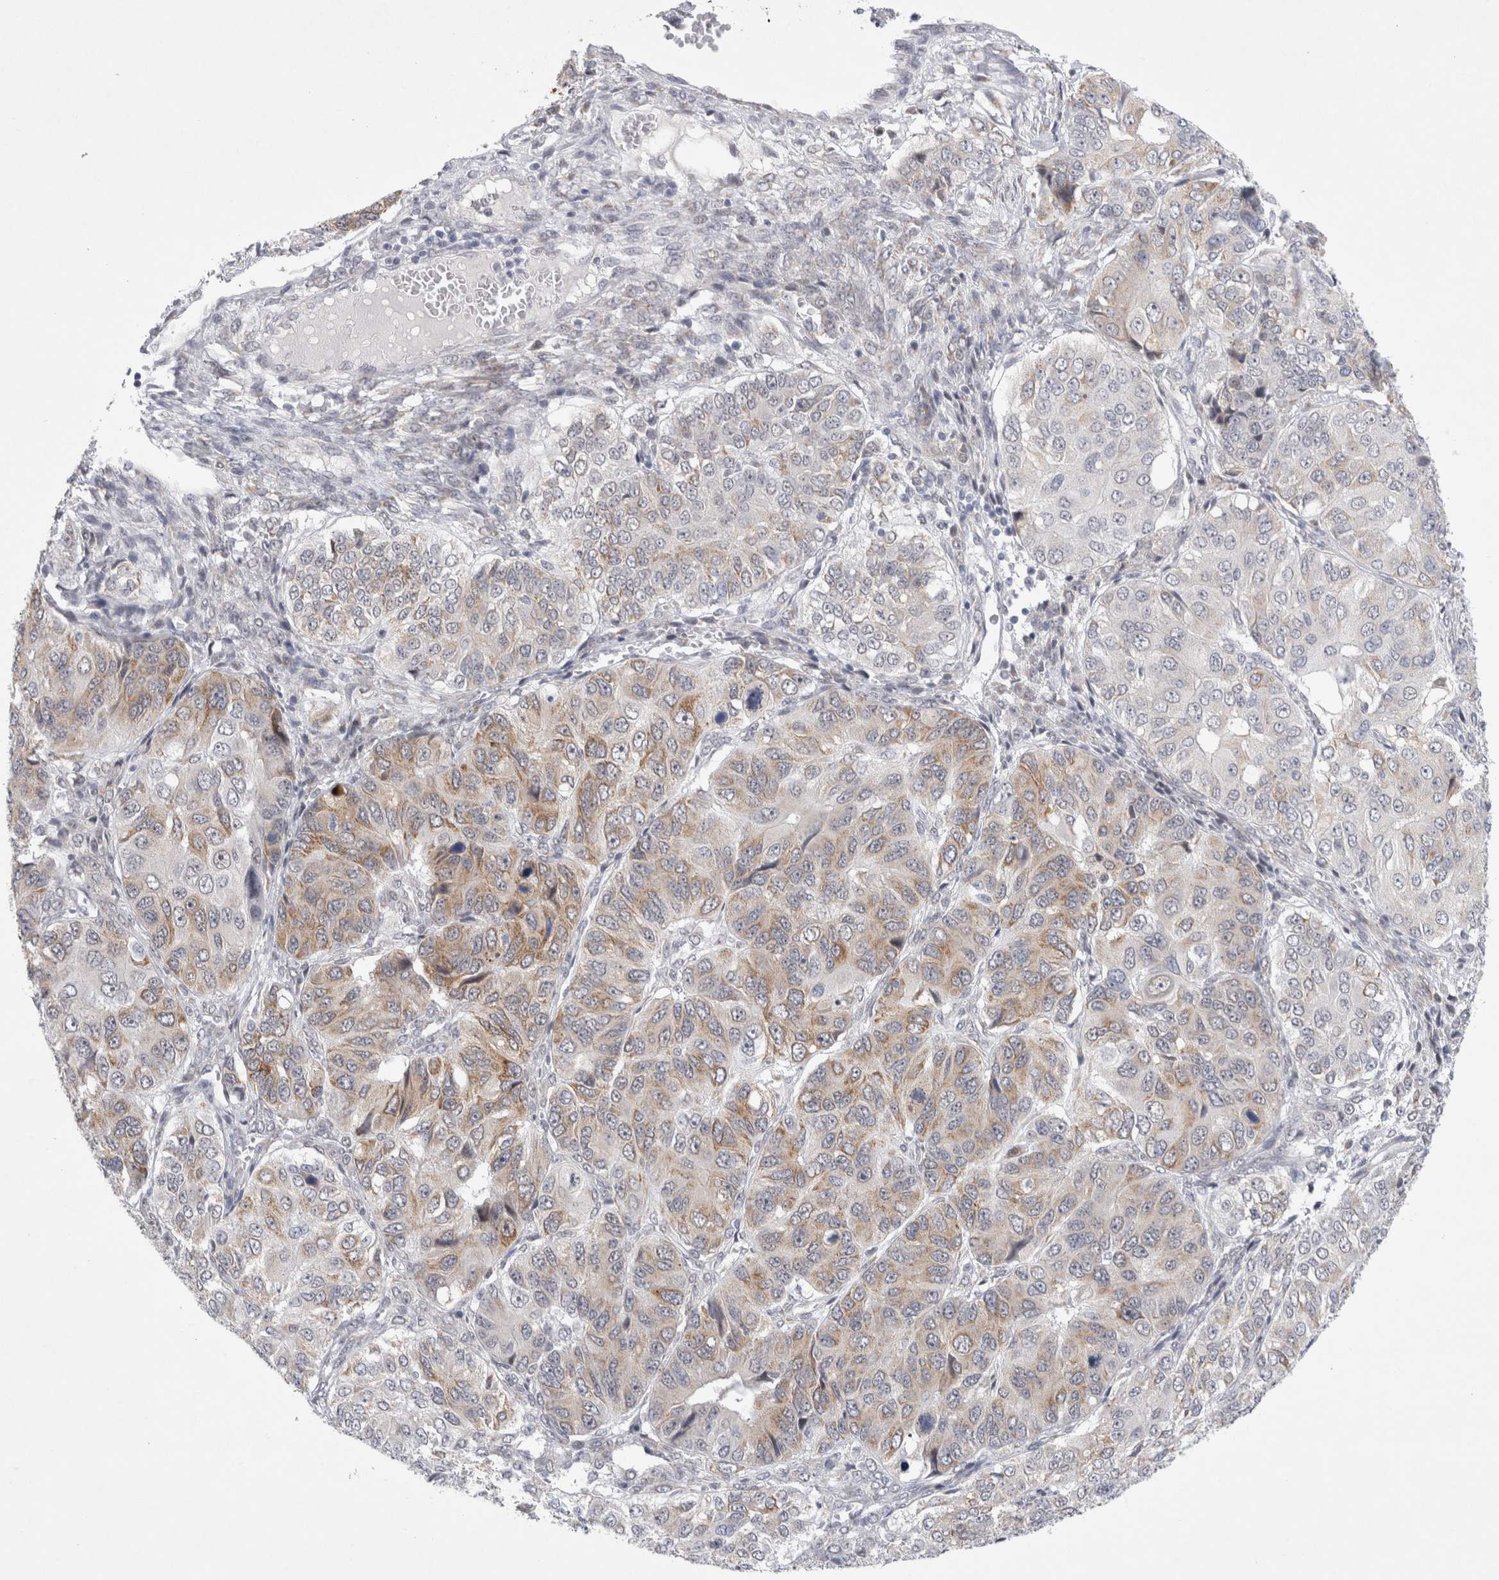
{"staining": {"intensity": "weak", "quantity": "25%-75%", "location": "cytoplasmic/membranous"}, "tissue": "ovarian cancer", "cell_type": "Tumor cells", "image_type": "cancer", "snomed": [{"axis": "morphology", "description": "Carcinoma, endometroid"}, {"axis": "topography", "description": "Ovary"}], "caption": "IHC (DAB (3,3'-diaminobenzidine)) staining of human ovarian endometroid carcinoma displays weak cytoplasmic/membranous protein staining in approximately 25%-75% of tumor cells.", "gene": "TRMT1L", "patient": {"sex": "female", "age": 51}}